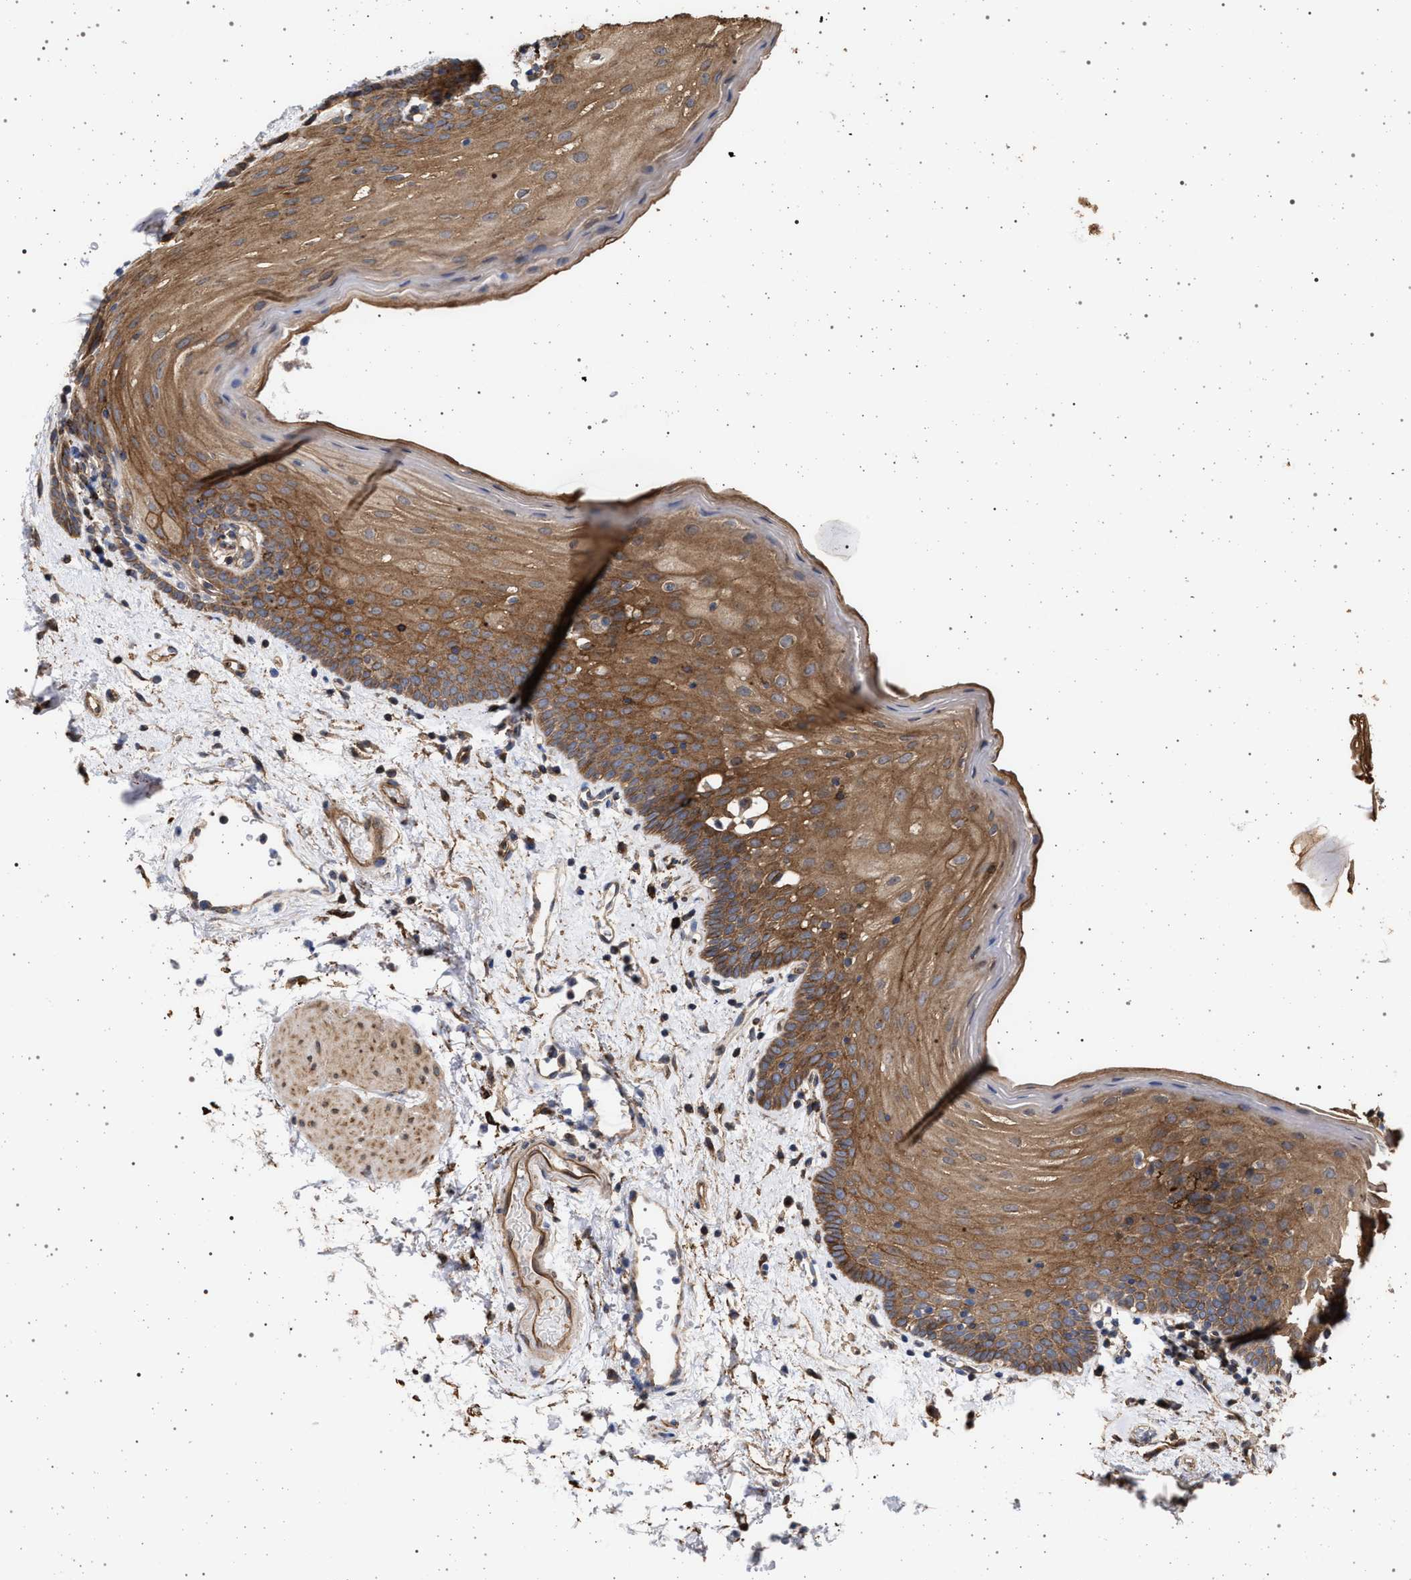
{"staining": {"intensity": "moderate", "quantity": ">75%", "location": "cytoplasmic/membranous"}, "tissue": "oral mucosa", "cell_type": "Squamous epithelial cells", "image_type": "normal", "snomed": [{"axis": "morphology", "description": "Normal tissue, NOS"}, {"axis": "topography", "description": "Oral tissue"}], "caption": "Immunohistochemical staining of benign oral mucosa shows moderate cytoplasmic/membranous protein staining in approximately >75% of squamous epithelial cells.", "gene": "IFT20", "patient": {"sex": "male", "age": 66}}